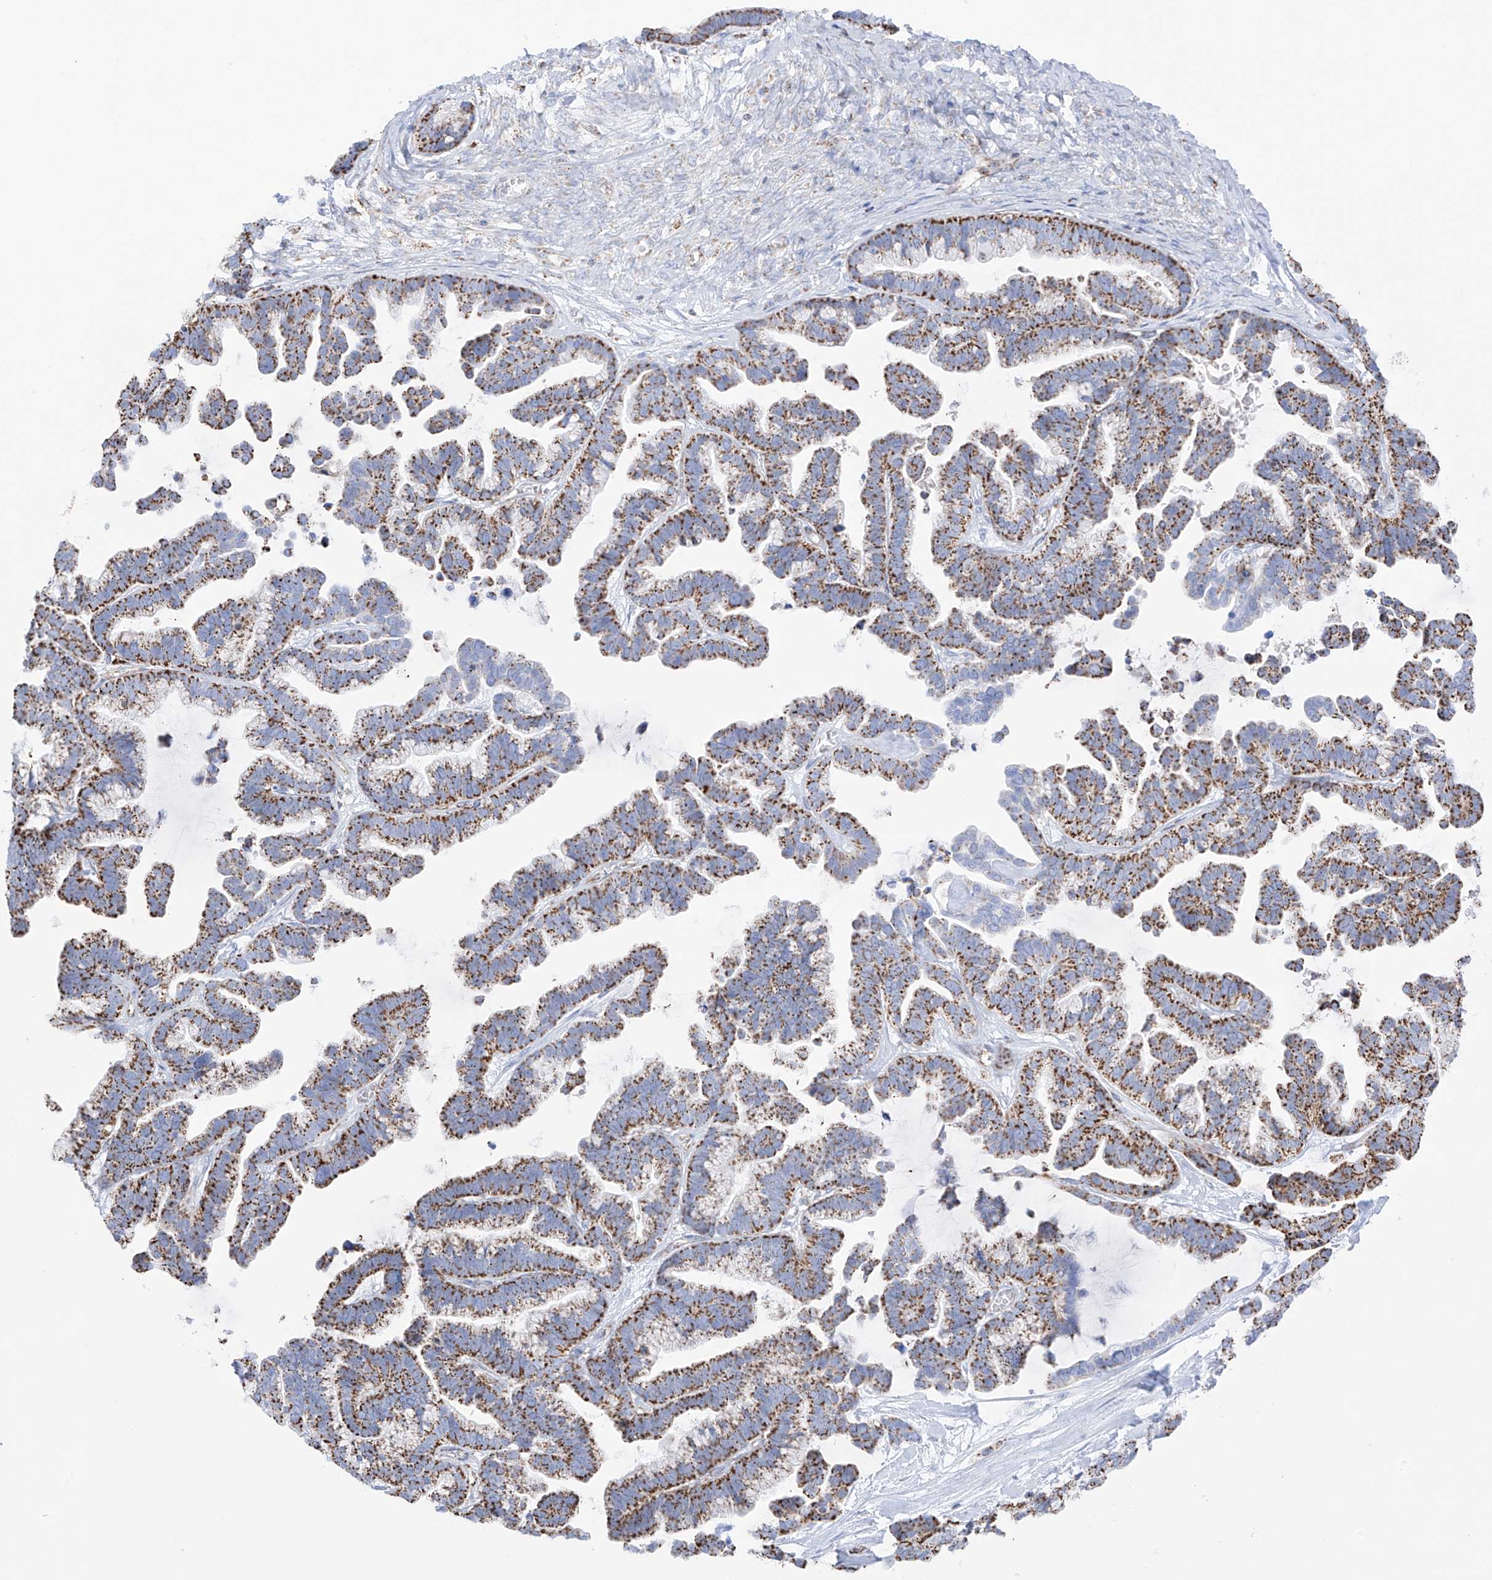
{"staining": {"intensity": "strong", "quantity": ">75%", "location": "cytoplasmic/membranous"}, "tissue": "ovarian cancer", "cell_type": "Tumor cells", "image_type": "cancer", "snomed": [{"axis": "morphology", "description": "Cystadenocarcinoma, serous, NOS"}, {"axis": "topography", "description": "Ovary"}], "caption": "Immunohistochemical staining of ovarian serous cystadenocarcinoma demonstrates strong cytoplasmic/membranous protein positivity in approximately >75% of tumor cells.", "gene": "XKR3", "patient": {"sex": "female", "age": 56}}